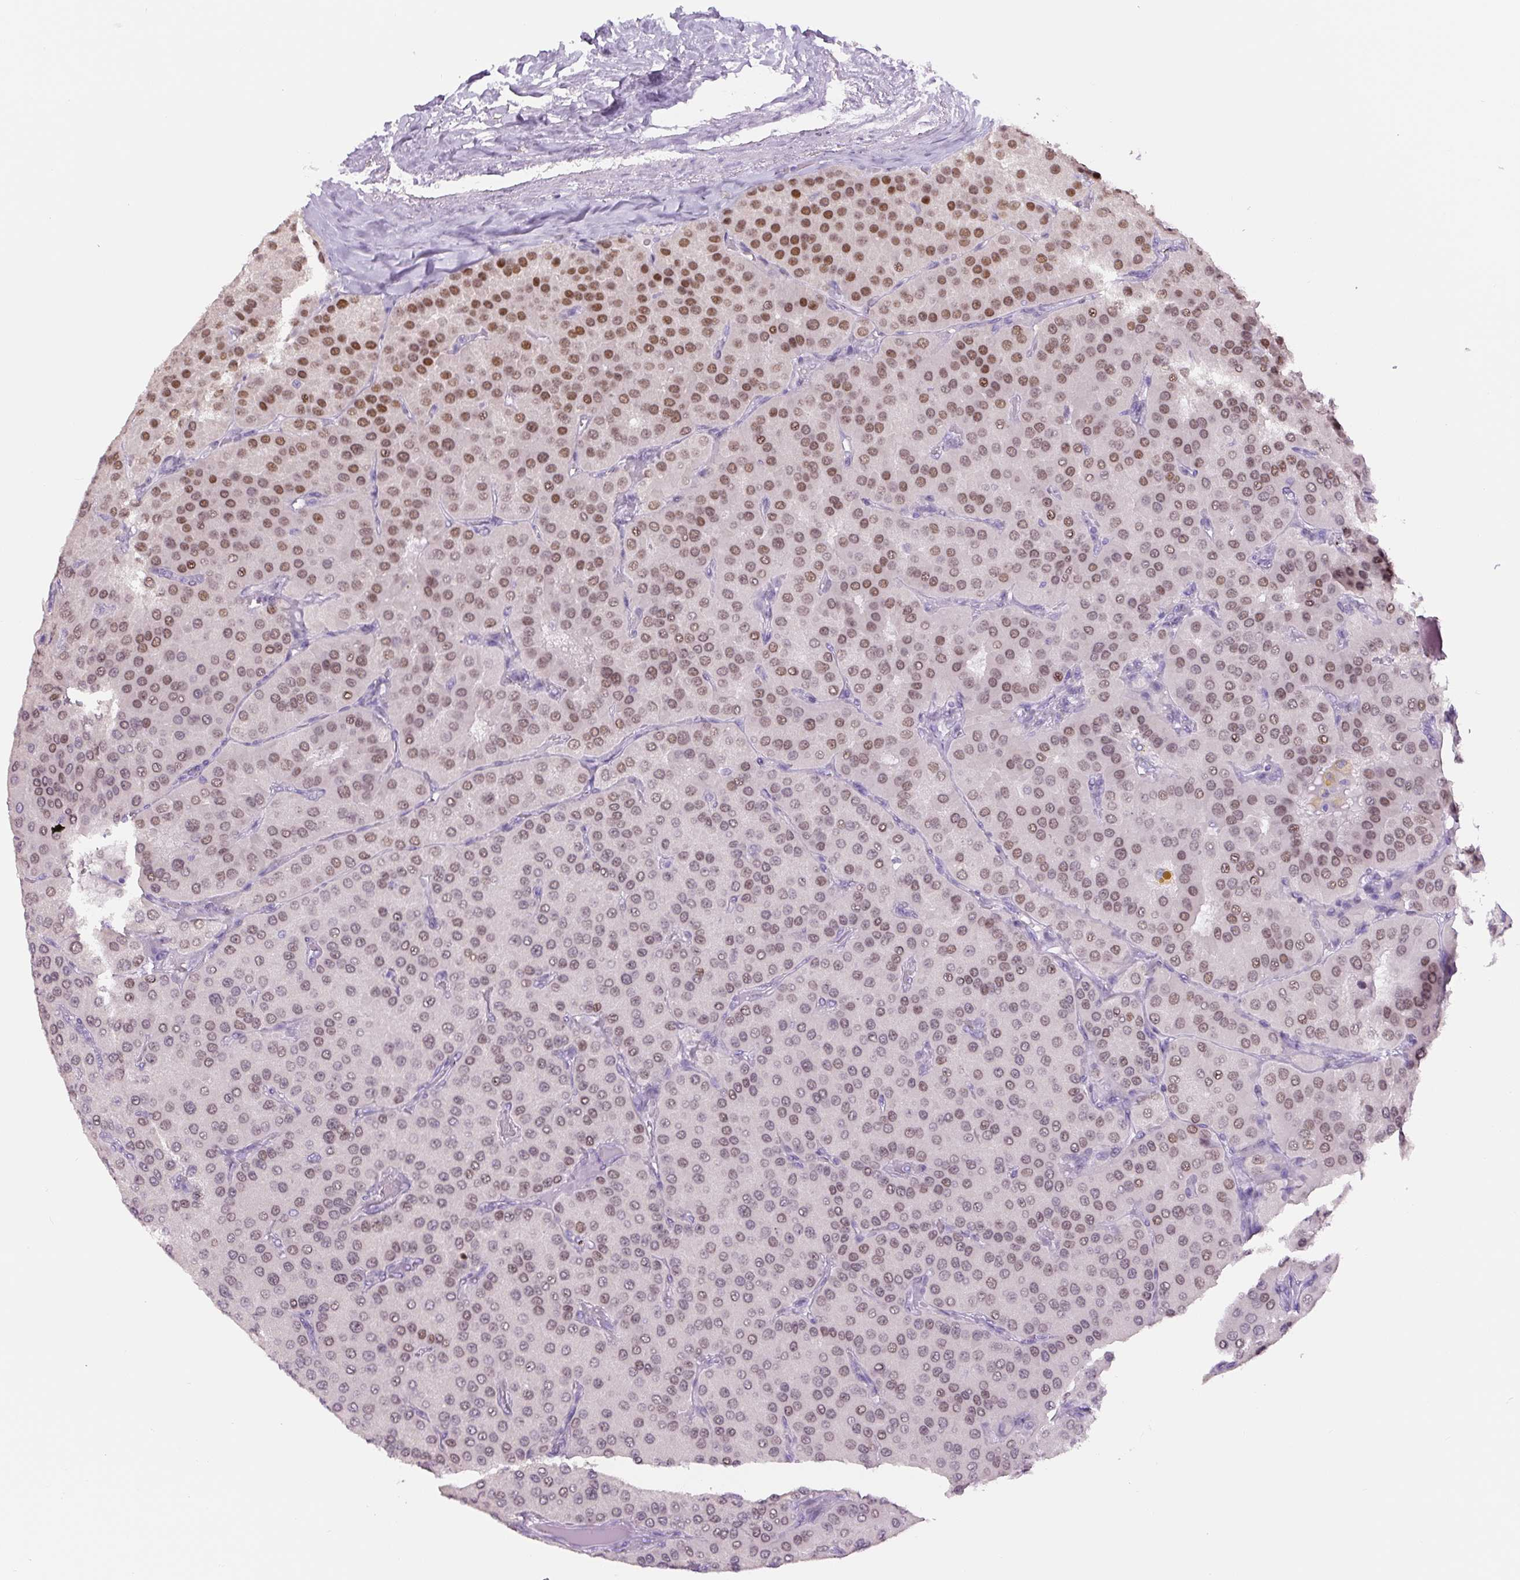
{"staining": {"intensity": "moderate", "quantity": ">75%", "location": "nuclear"}, "tissue": "parathyroid gland", "cell_type": "Glandular cells", "image_type": "normal", "snomed": [{"axis": "morphology", "description": "Normal tissue, NOS"}, {"axis": "morphology", "description": "Adenoma, NOS"}, {"axis": "topography", "description": "Parathyroid gland"}], "caption": "About >75% of glandular cells in normal human parathyroid gland exhibit moderate nuclear protein expression as visualized by brown immunohistochemical staining.", "gene": "SIX1", "patient": {"sex": "female", "age": 86}}